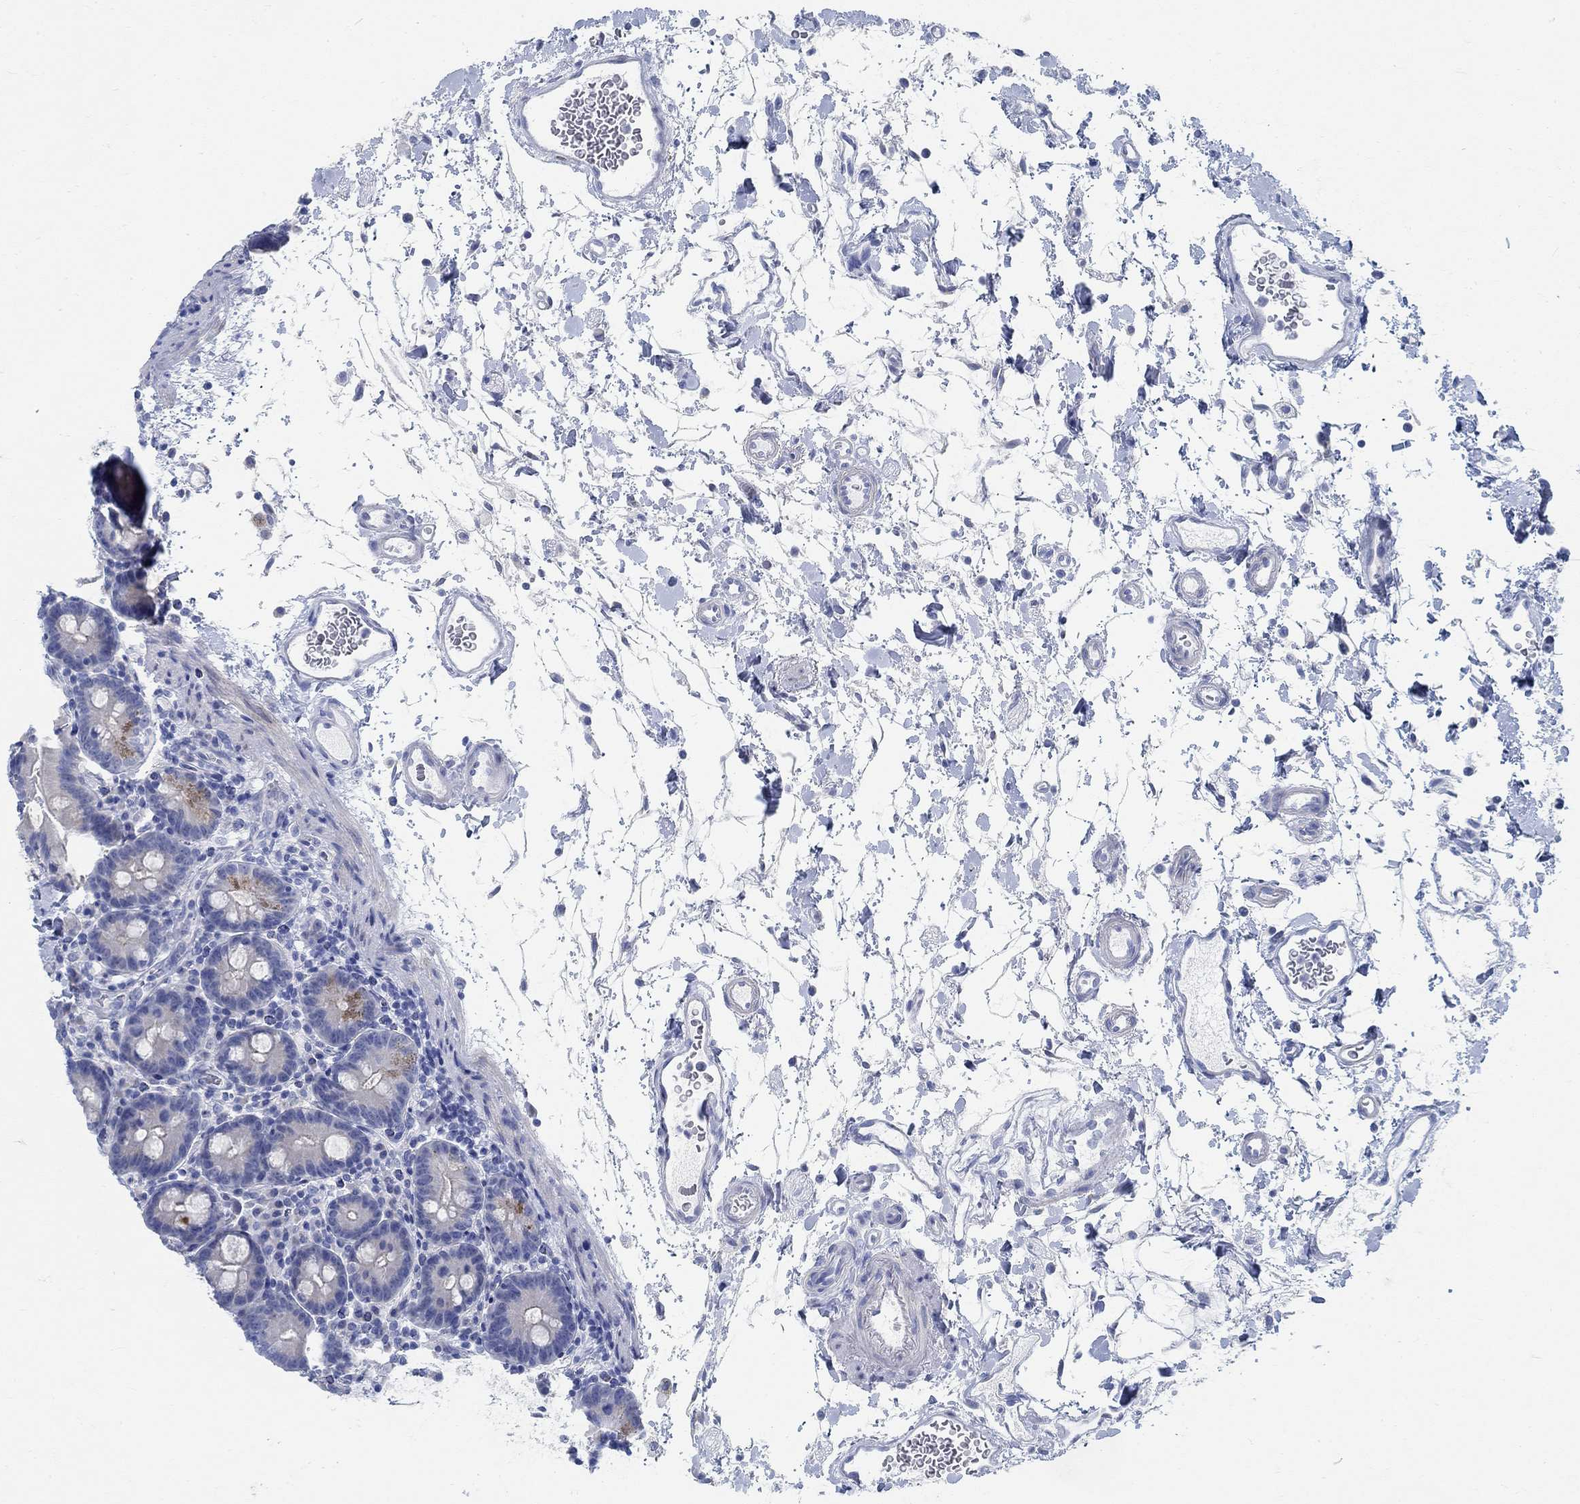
{"staining": {"intensity": "moderate", "quantity": "<25%", "location": "cytoplasmic/membranous"}, "tissue": "small intestine", "cell_type": "Glandular cells", "image_type": "normal", "snomed": [{"axis": "morphology", "description": "Normal tissue, NOS"}, {"axis": "topography", "description": "Small intestine"}], "caption": "DAB immunohistochemical staining of benign small intestine exhibits moderate cytoplasmic/membranous protein expression in approximately <25% of glandular cells. (Brightfield microscopy of DAB IHC at high magnification).", "gene": "RBM20", "patient": {"sex": "female", "age": 44}}